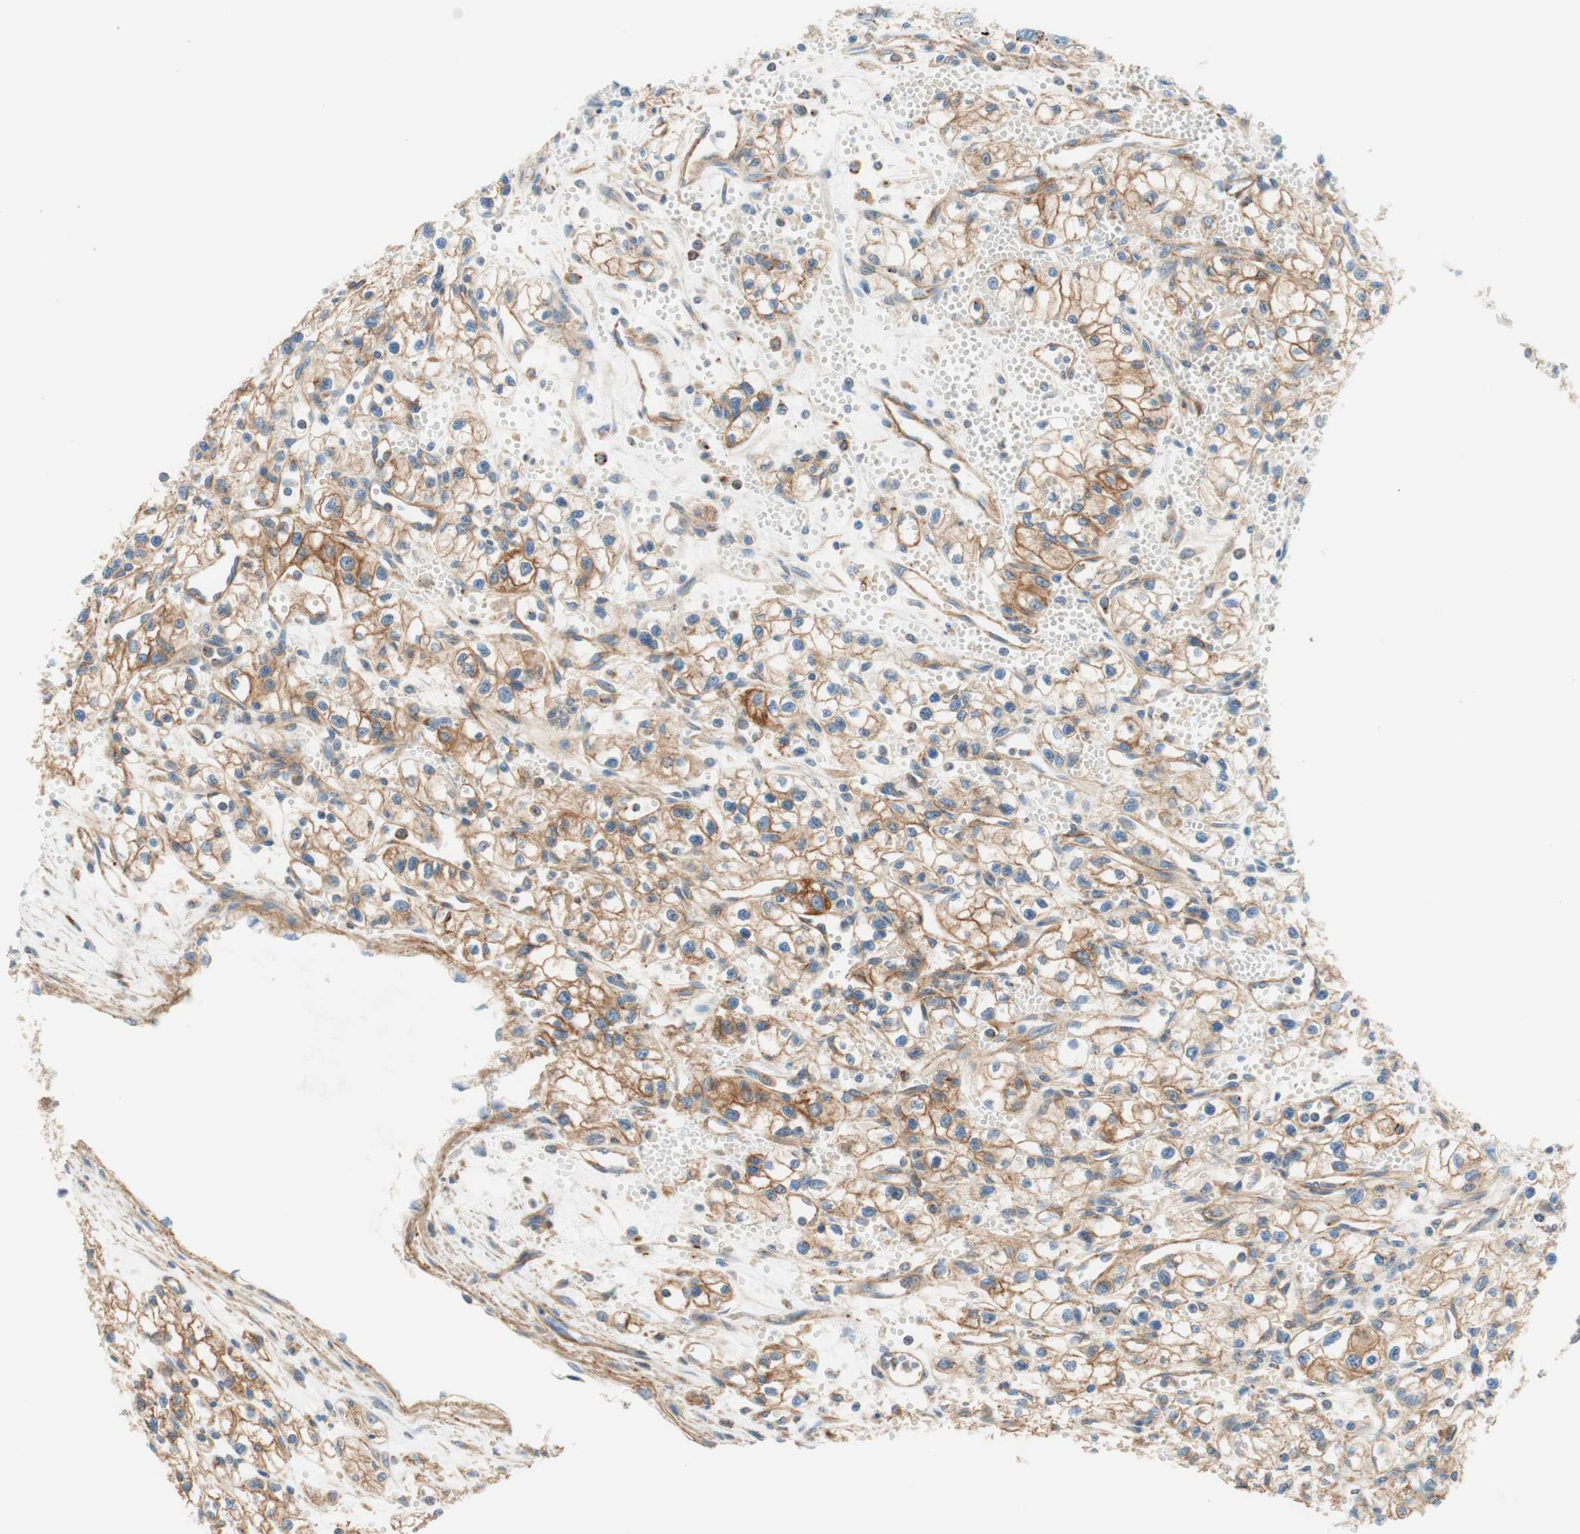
{"staining": {"intensity": "moderate", "quantity": ">75%", "location": "cytoplasmic/membranous"}, "tissue": "renal cancer", "cell_type": "Tumor cells", "image_type": "cancer", "snomed": [{"axis": "morphology", "description": "Normal tissue, NOS"}, {"axis": "morphology", "description": "Adenocarcinoma, NOS"}, {"axis": "topography", "description": "Kidney"}], "caption": "A photomicrograph of renal cancer (adenocarcinoma) stained for a protein reveals moderate cytoplasmic/membranous brown staining in tumor cells. (Stains: DAB in brown, nuclei in blue, Microscopy: brightfield microscopy at high magnification).", "gene": "VPS26A", "patient": {"sex": "male", "age": 59}}